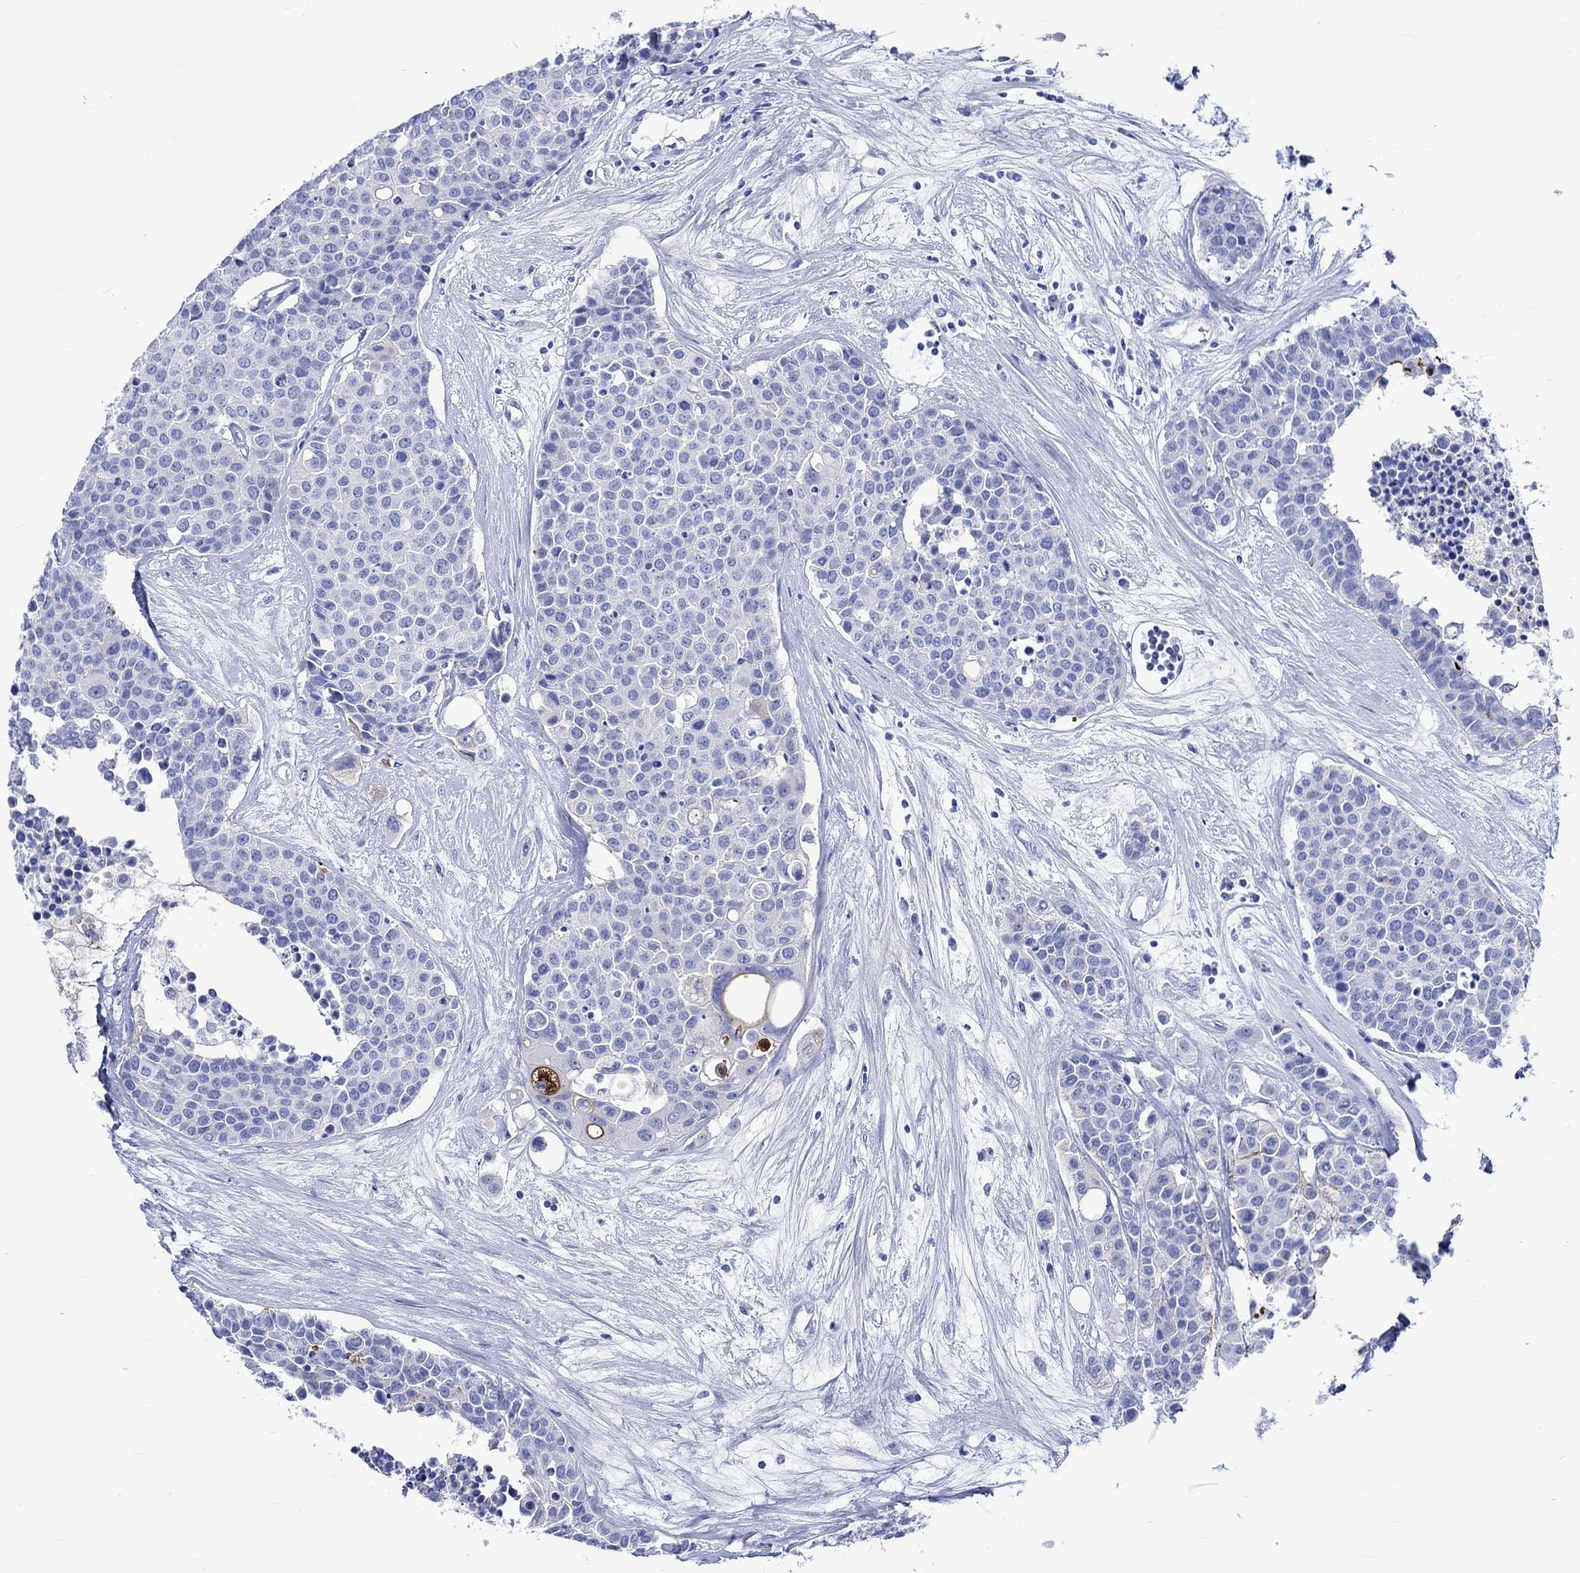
{"staining": {"intensity": "negative", "quantity": "none", "location": "none"}, "tissue": "carcinoid", "cell_type": "Tumor cells", "image_type": "cancer", "snomed": [{"axis": "morphology", "description": "Carcinoid, malignant, NOS"}, {"axis": "topography", "description": "Colon"}], "caption": "An immunohistochemistry (IHC) photomicrograph of malignant carcinoid is shown. There is no staining in tumor cells of malignant carcinoid.", "gene": "KLHL33", "patient": {"sex": "male", "age": 81}}